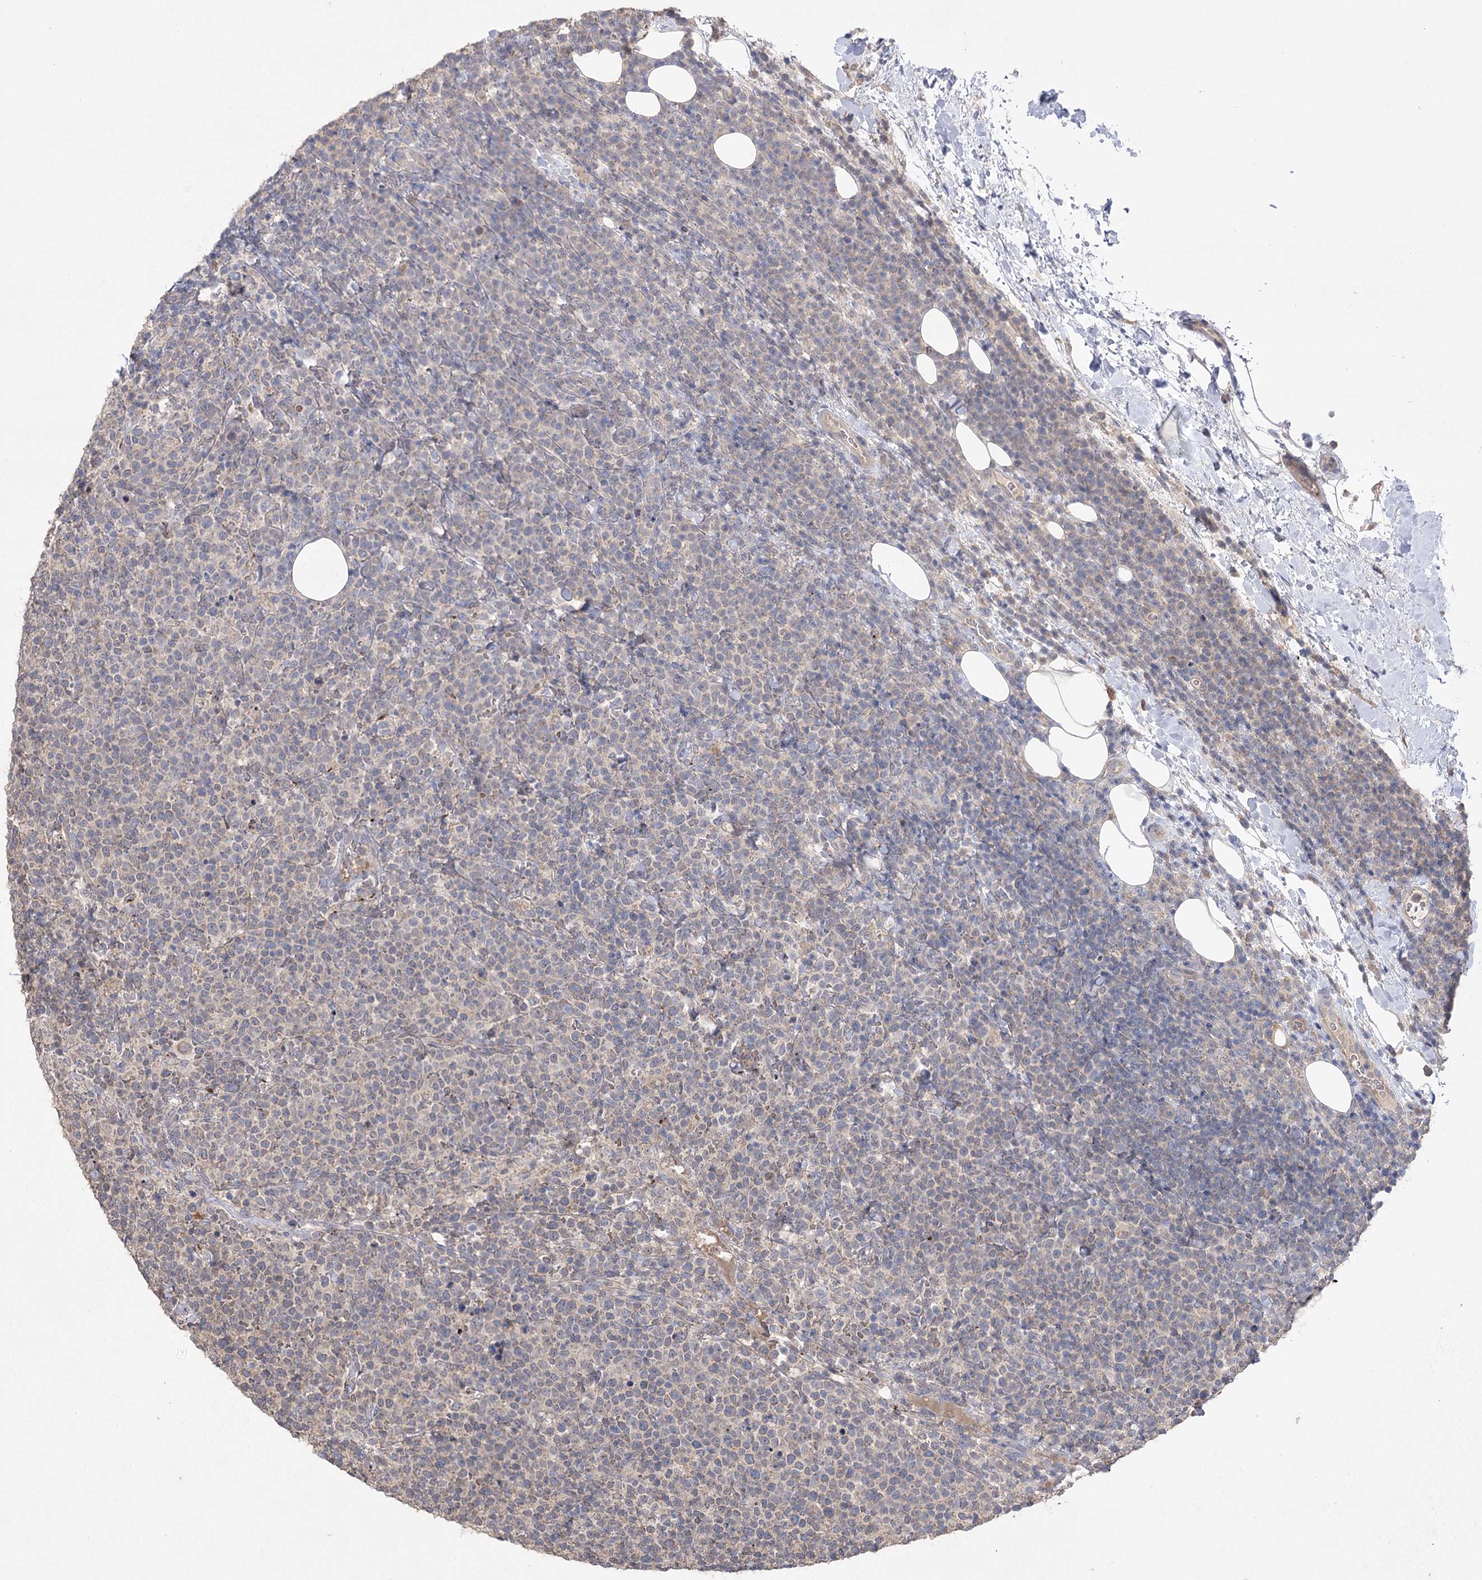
{"staining": {"intensity": "negative", "quantity": "none", "location": "none"}, "tissue": "lymphoma", "cell_type": "Tumor cells", "image_type": "cancer", "snomed": [{"axis": "morphology", "description": "Malignant lymphoma, non-Hodgkin's type, High grade"}, {"axis": "topography", "description": "Lymph node"}], "caption": "Immunohistochemistry (IHC) histopathology image of lymphoma stained for a protein (brown), which shows no expression in tumor cells.", "gene": "AURKC", "patient": {"sex": "male", "age": 61}}